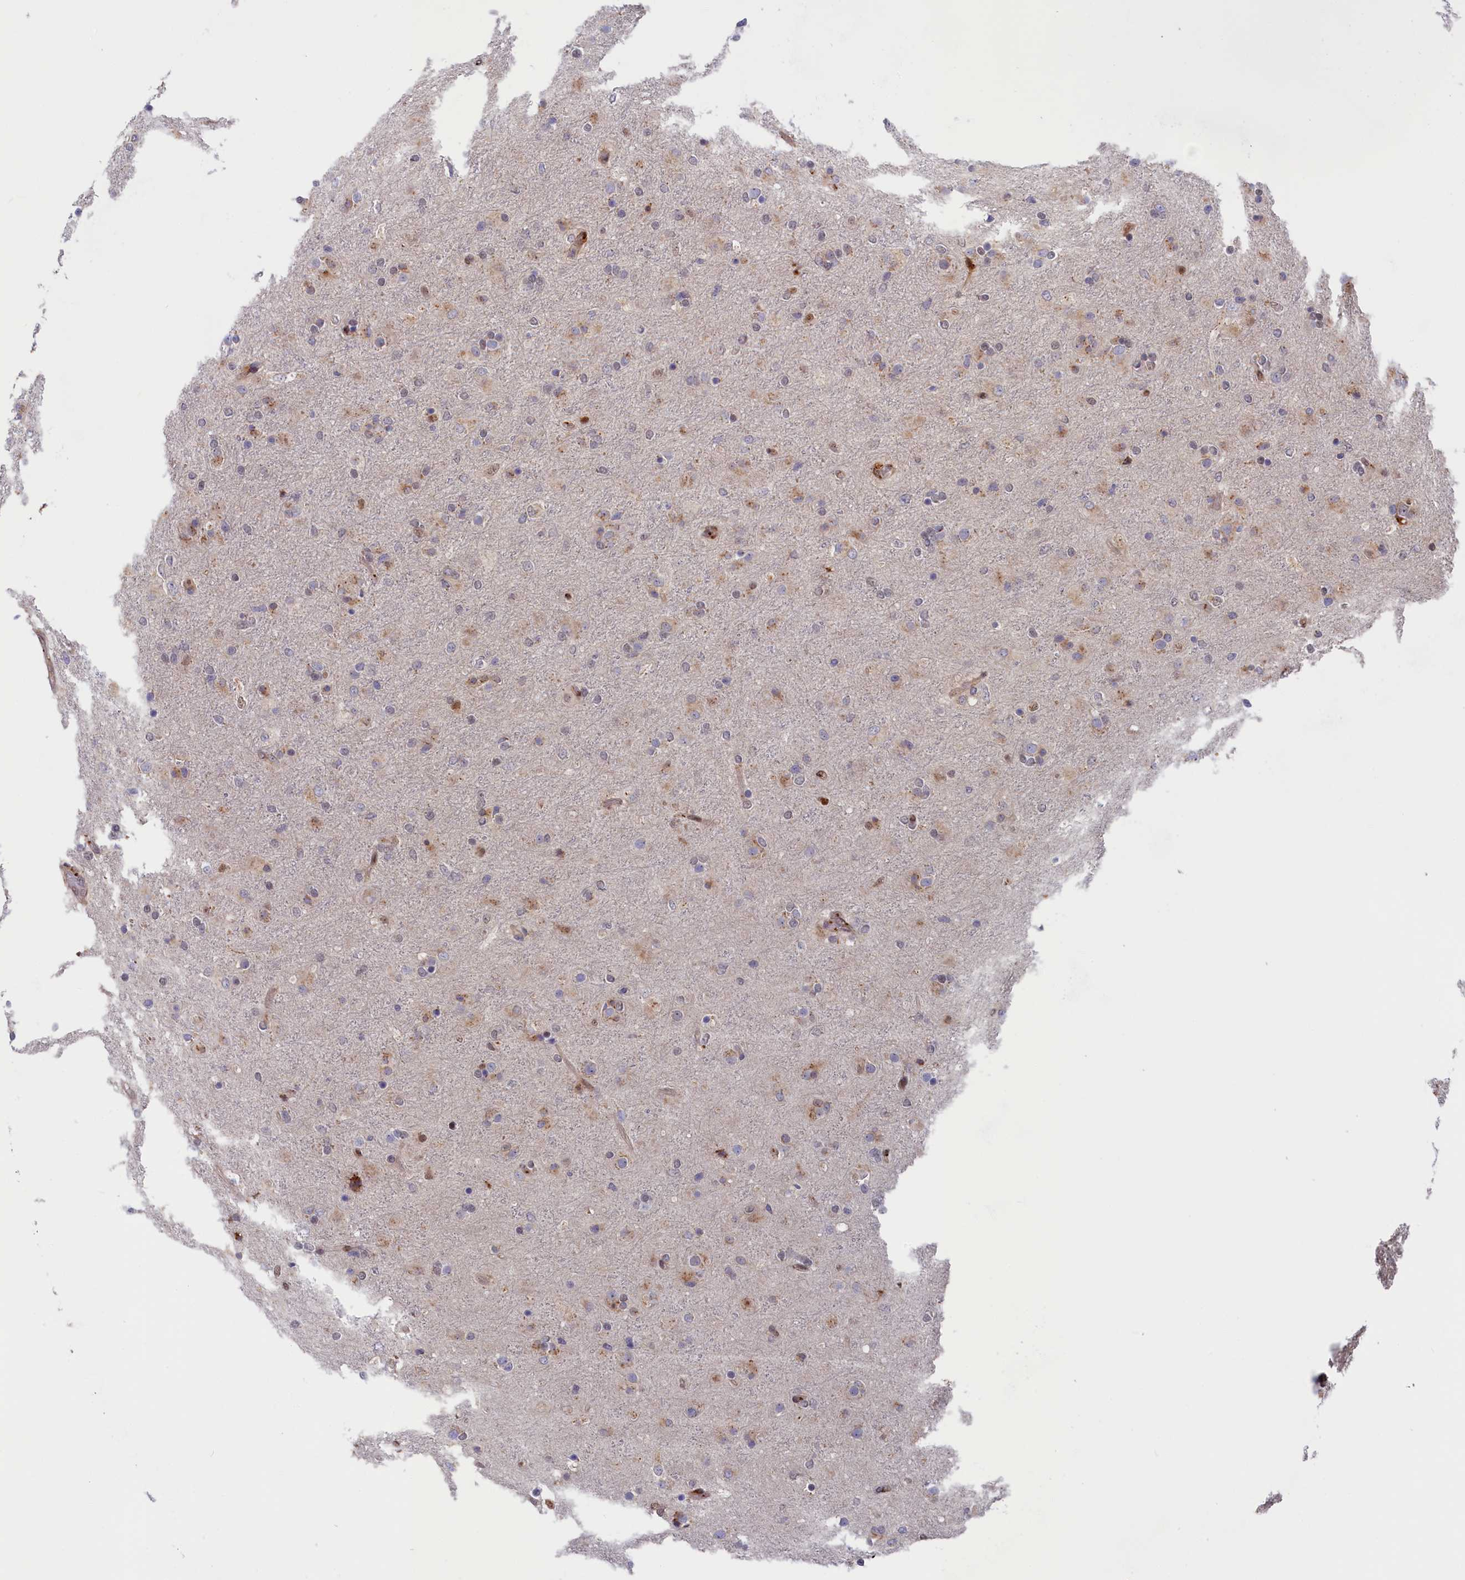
{"staining": {"intensity": "negative", "quantity": "none", "location": "none"}, "tissue": "glioma", "cell_type": "Tumor cells", "image_type": "cancer", "snomed": [{"axis": "morphology", "description": "Glioma, malignant, Low grade"}, {"axis": "topography", "description": "Brain"}], "caption": "Tumor cells show no significant expression in malignant glioma (low-grade). (DAB IHC with hematoxylin counter stain).", "gene": "CHST12", "patient": {"sex": "male", "age": 65}}